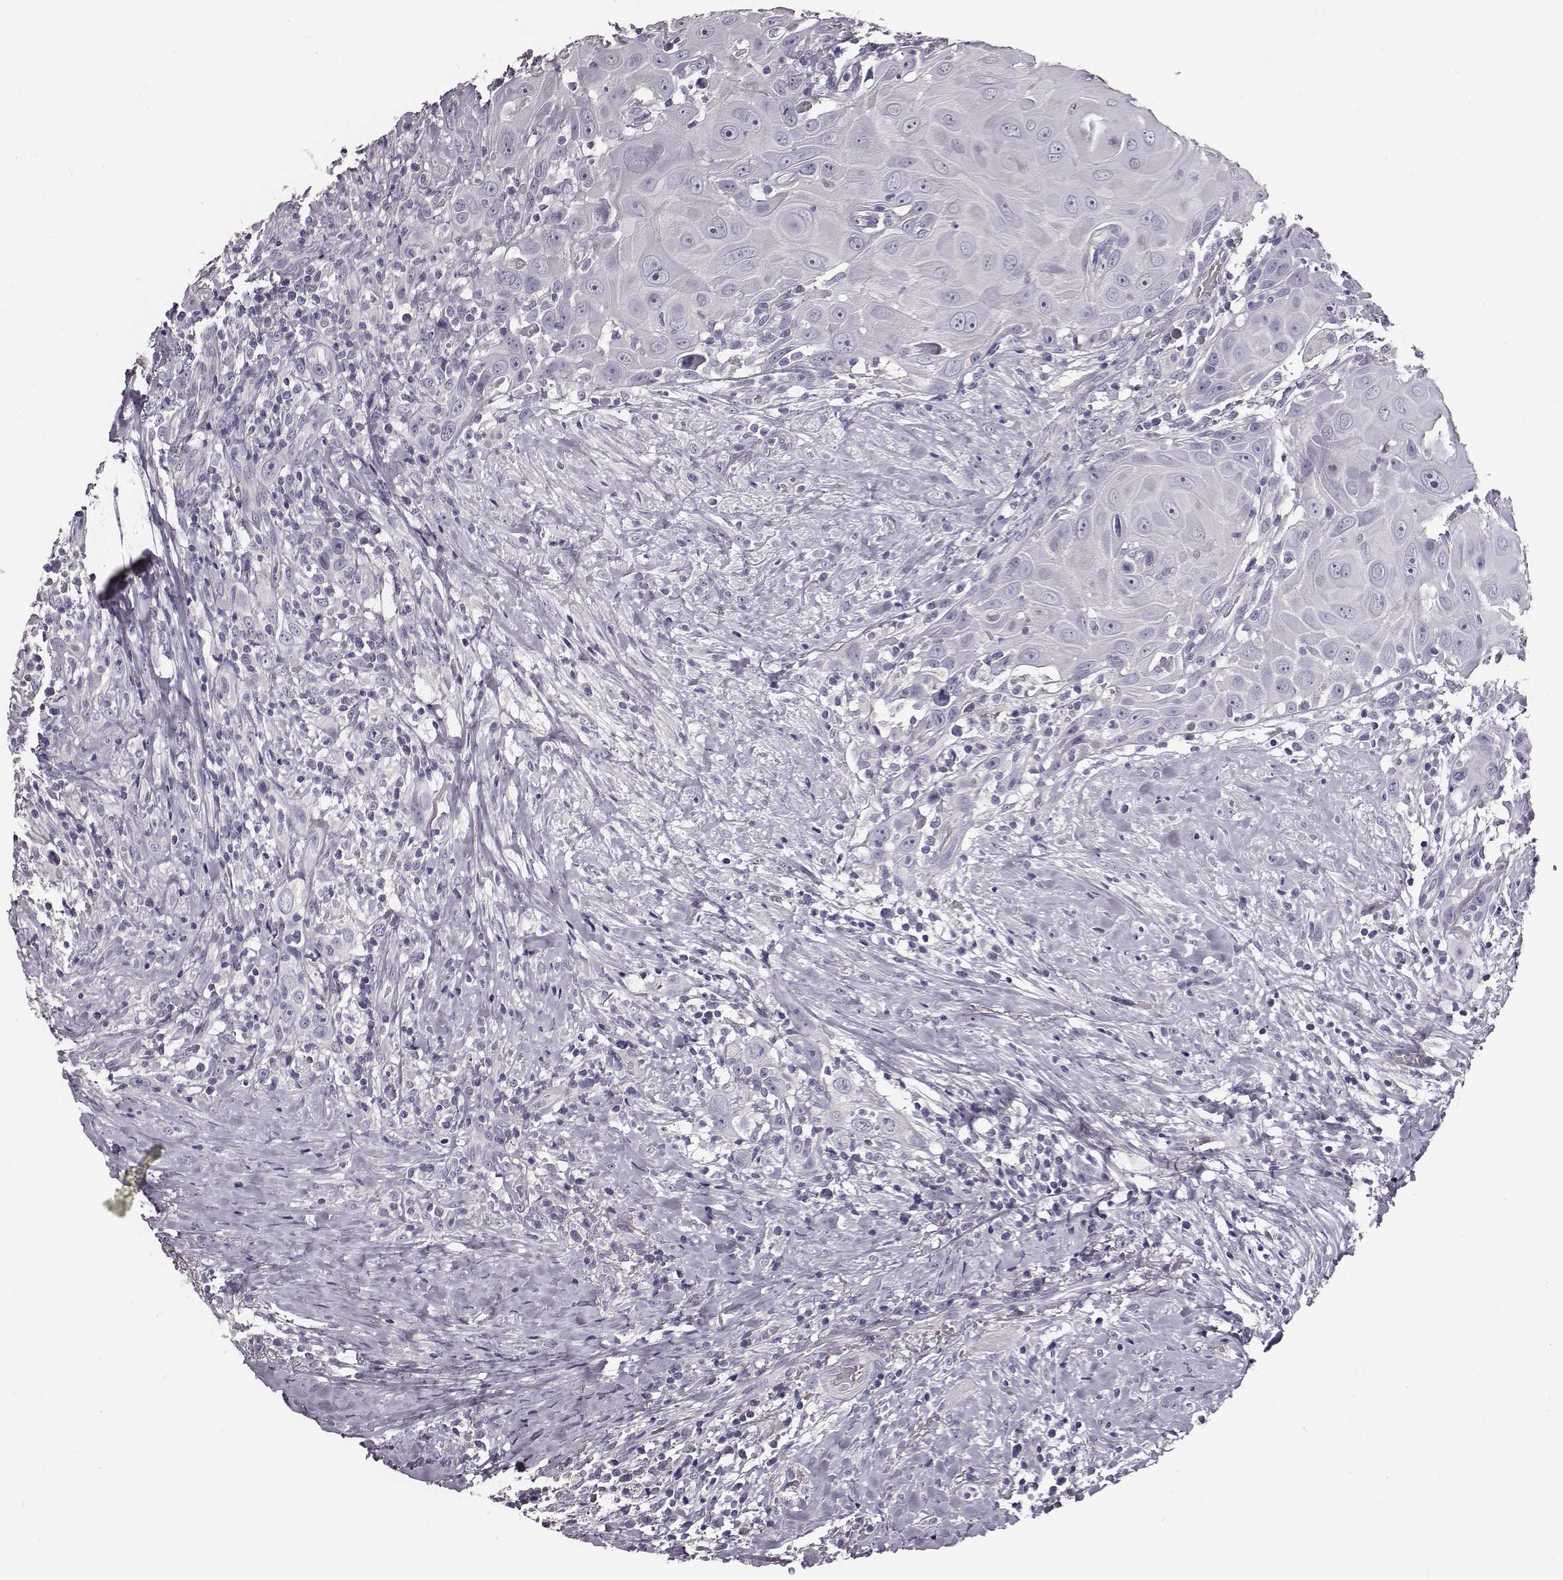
{"staining": {"intensity": "negative", "quantity": "none", "location": "none"}, "tissue": "head and neck cancer", "cell_type": "Tumor cells", "image_type": "cancer", "snomed": [{"axis": "morphology", "description": "Squamous cell carcinoma, NOS"}, {"axis": "topography", "description": "Head-Neck"}], "caption": "High power microscopy photomicrograph of an IHC micrograph of head and neck cancer (squamous cell carcinoma), revealing no significant staining in tumor cells.", "gene": "AADAT", "patient": {"sex": "female", "age": 95}}